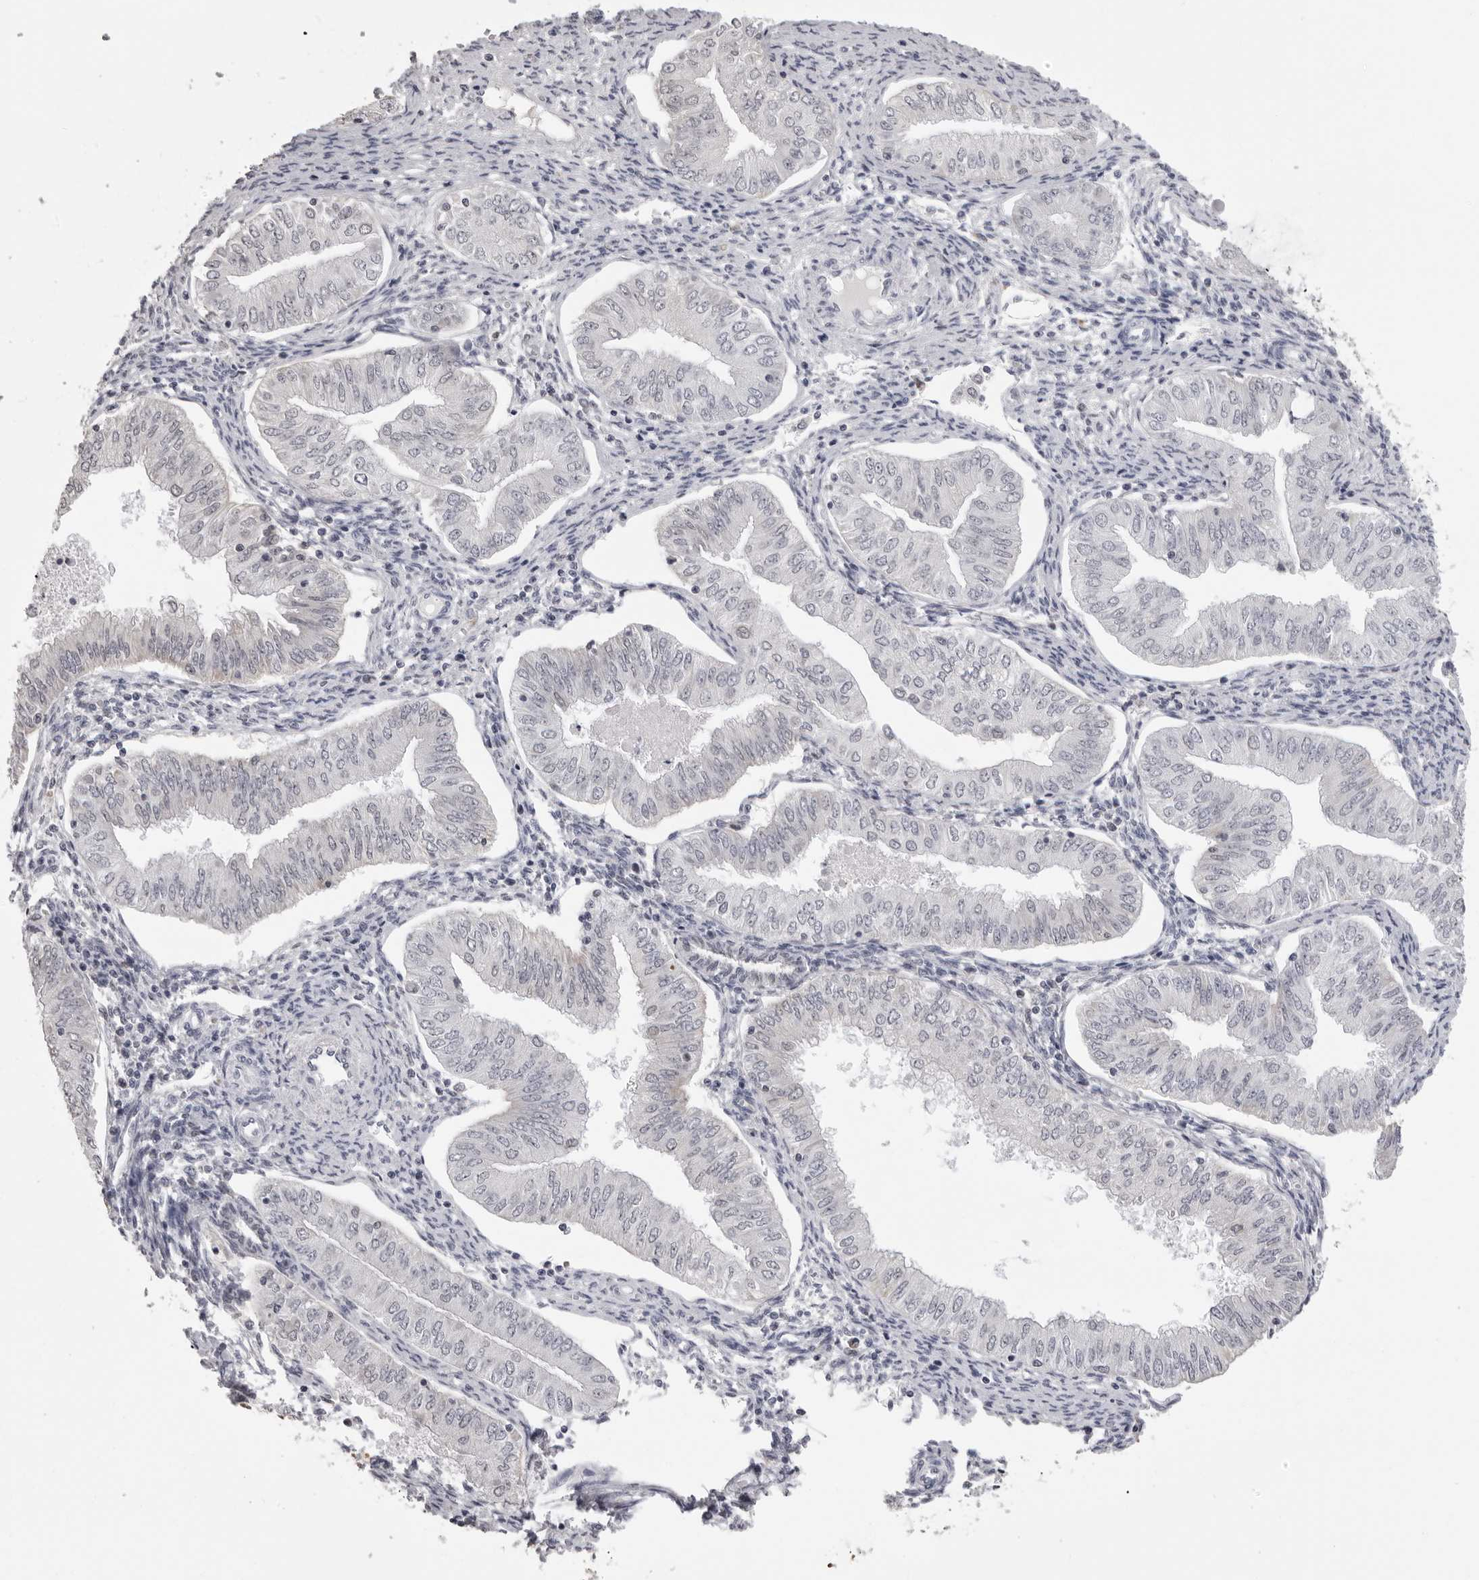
{"staining": {"intensity": "negative", "quantity": "none", "location": "none"}, "tissue": "endometrial cancer", "cell_type": "Tumor cells", "image_type": "cancer", "snomed": [{"axis": "morphology", "description": "Normal tissue, NOS"}, {"axis": "morphology", "description": "Adenocarcinoma, NOS"}, {"axis": "topography", "description": "Endometrium"}], "caption": "Micrograph shows no protein staining in tumor cells of adenocarcinoma (endometrial) tissue.", "gene": "IL31", "patient": {"sex": "female", "age": 53}}